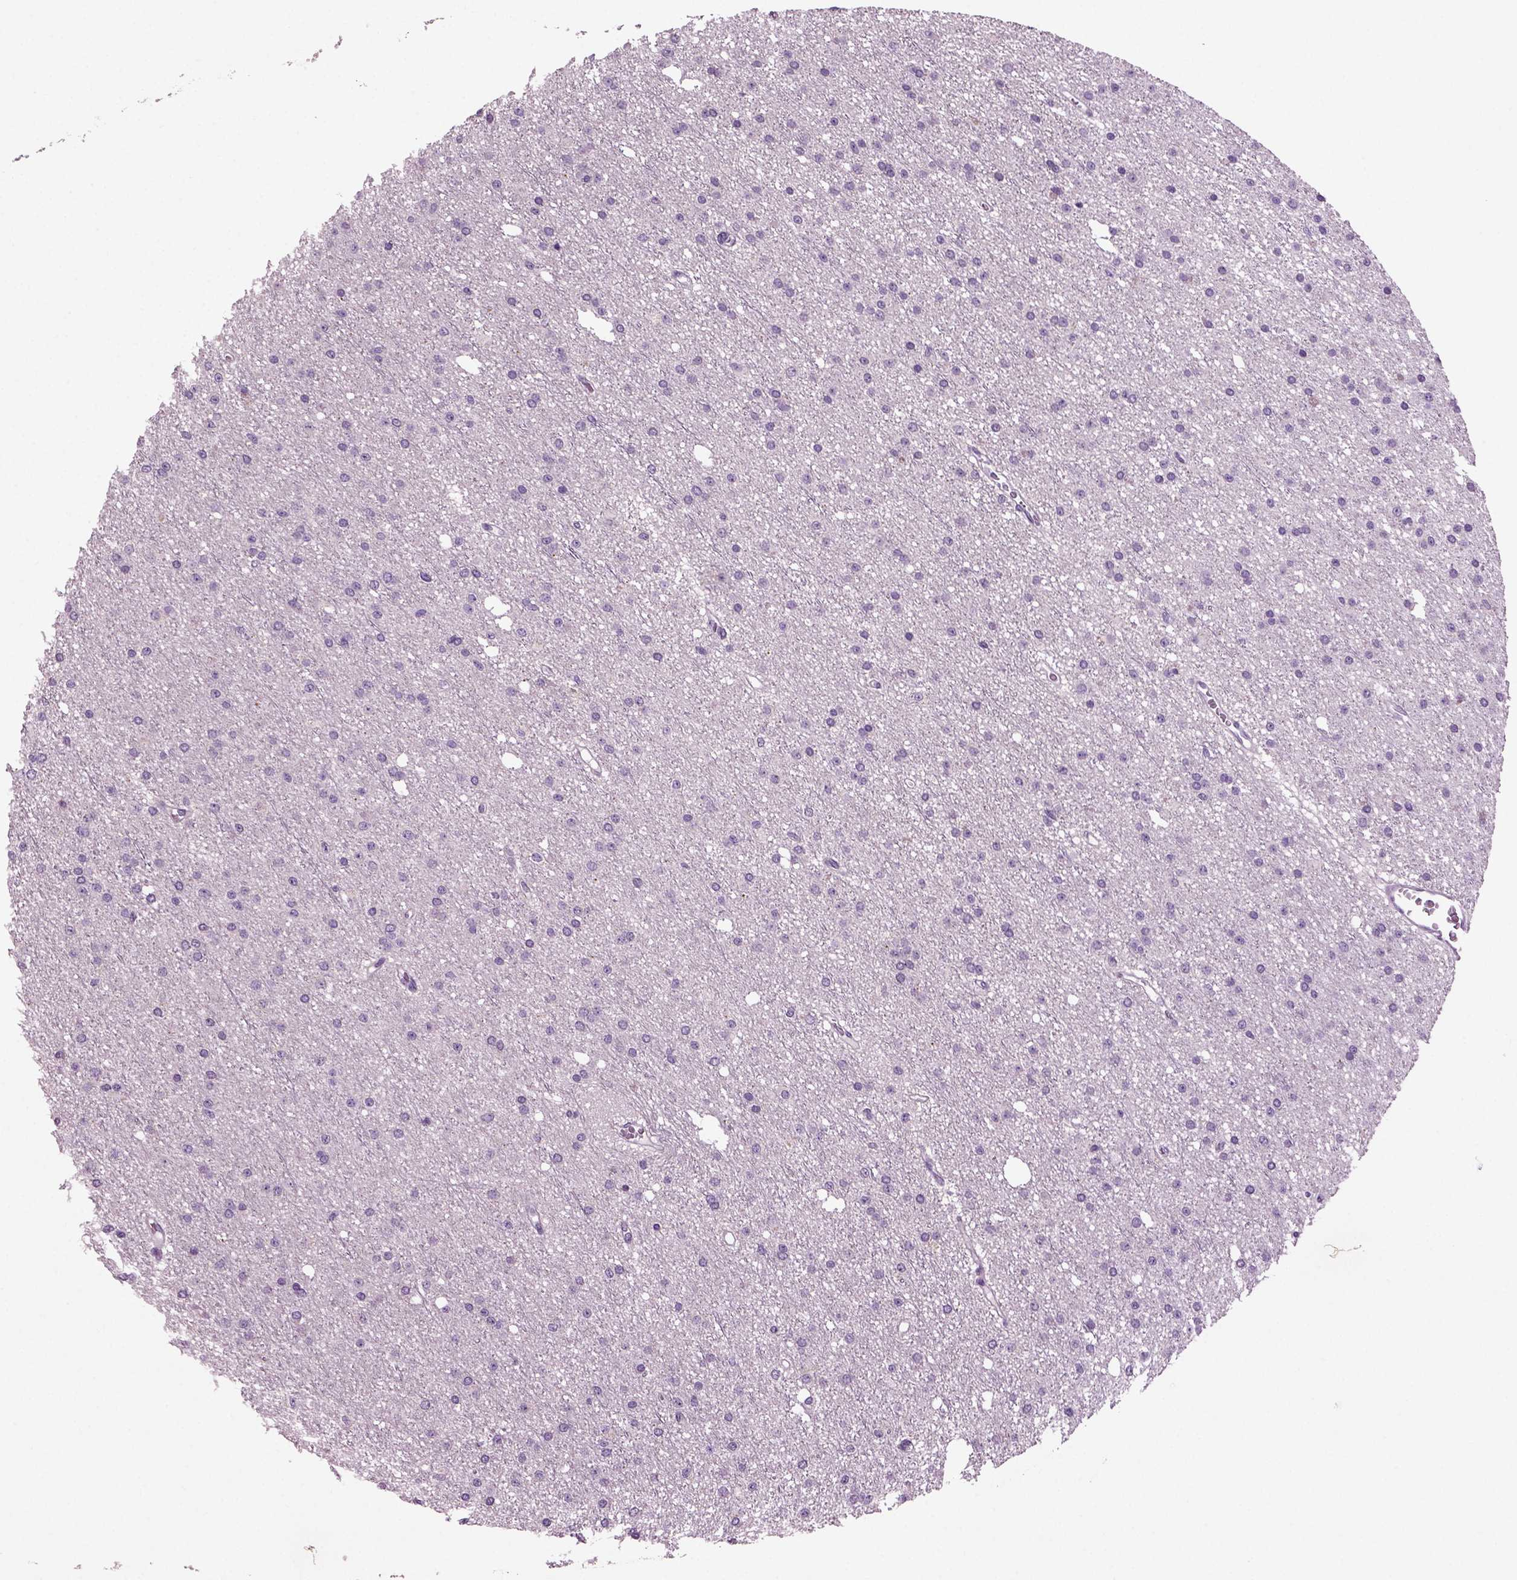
{"staining": {"intensity": "negative", "quantity": "none", "location": "none"}, "tissue": "glioma", "cell_type": "Tumor cells", "image_type": "cancer", "snomed": [{"axis": "morphology", "description": "Glioma, malignant, Low grade"}, {"axis": "topography", "description": "Brain"}], "caption": "Tumor cells are negative for protein expression in human glioma.", "gene": "COL9A2", "patient": {"sex": "male", "age": 27}}